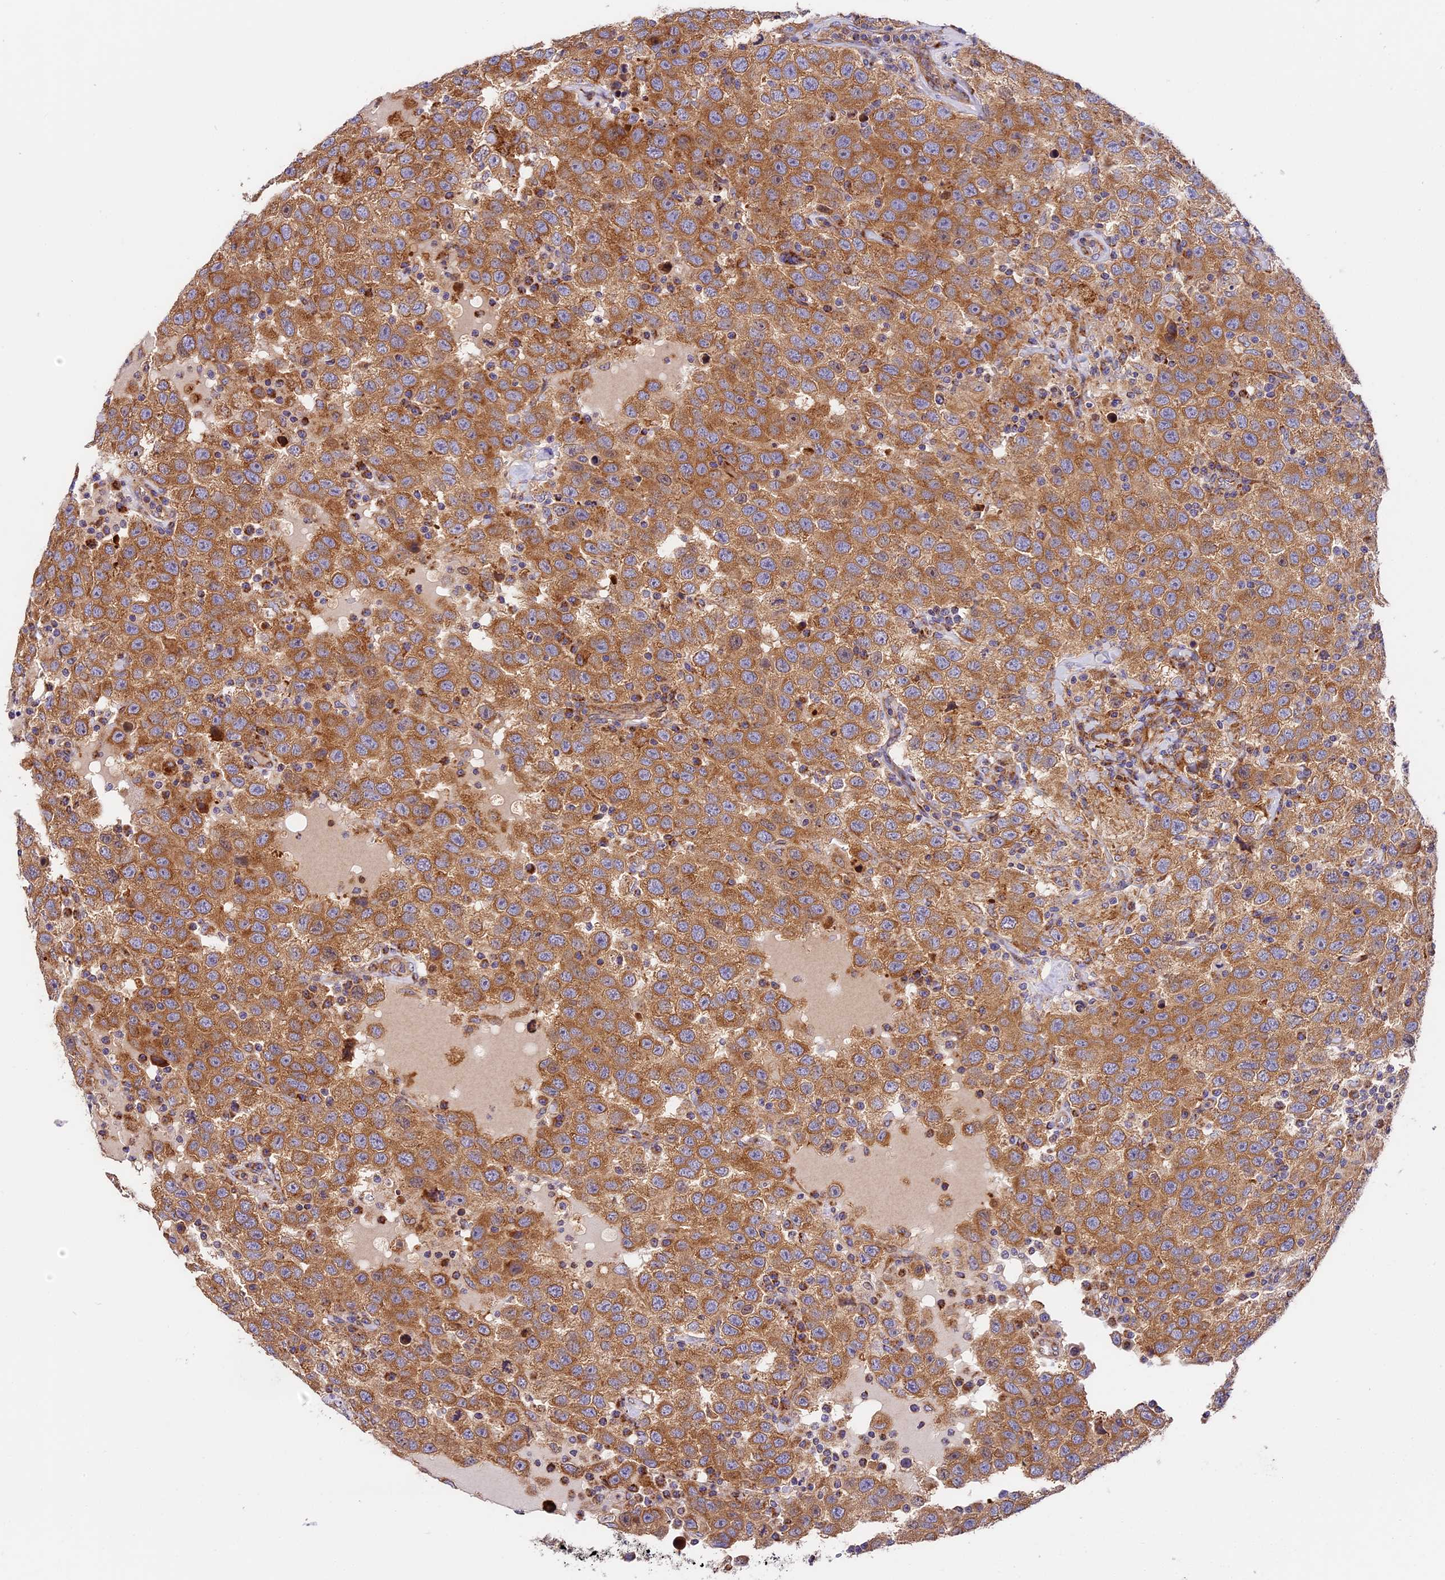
{"staining": {"intensity": "moderate", "quantity": ">75%", "location": "cytoplasmic/membranous"}, "tissue": "testis cancer", "cell_type": "Tumor cells", "image_type": "cancer", "snomed": [{"axis": "morphology", "description": "Seminoma, NOS"}, {"axis": "topography", "description": "Testis"}], "caption": "The micrograph exhibits a brown stain indicating the presence of a protein in the cytoplasmic/membranous of tumor cells in testis cancer.", "gene": "MRAS", "patient": {"sex": "male", "age": 41}}